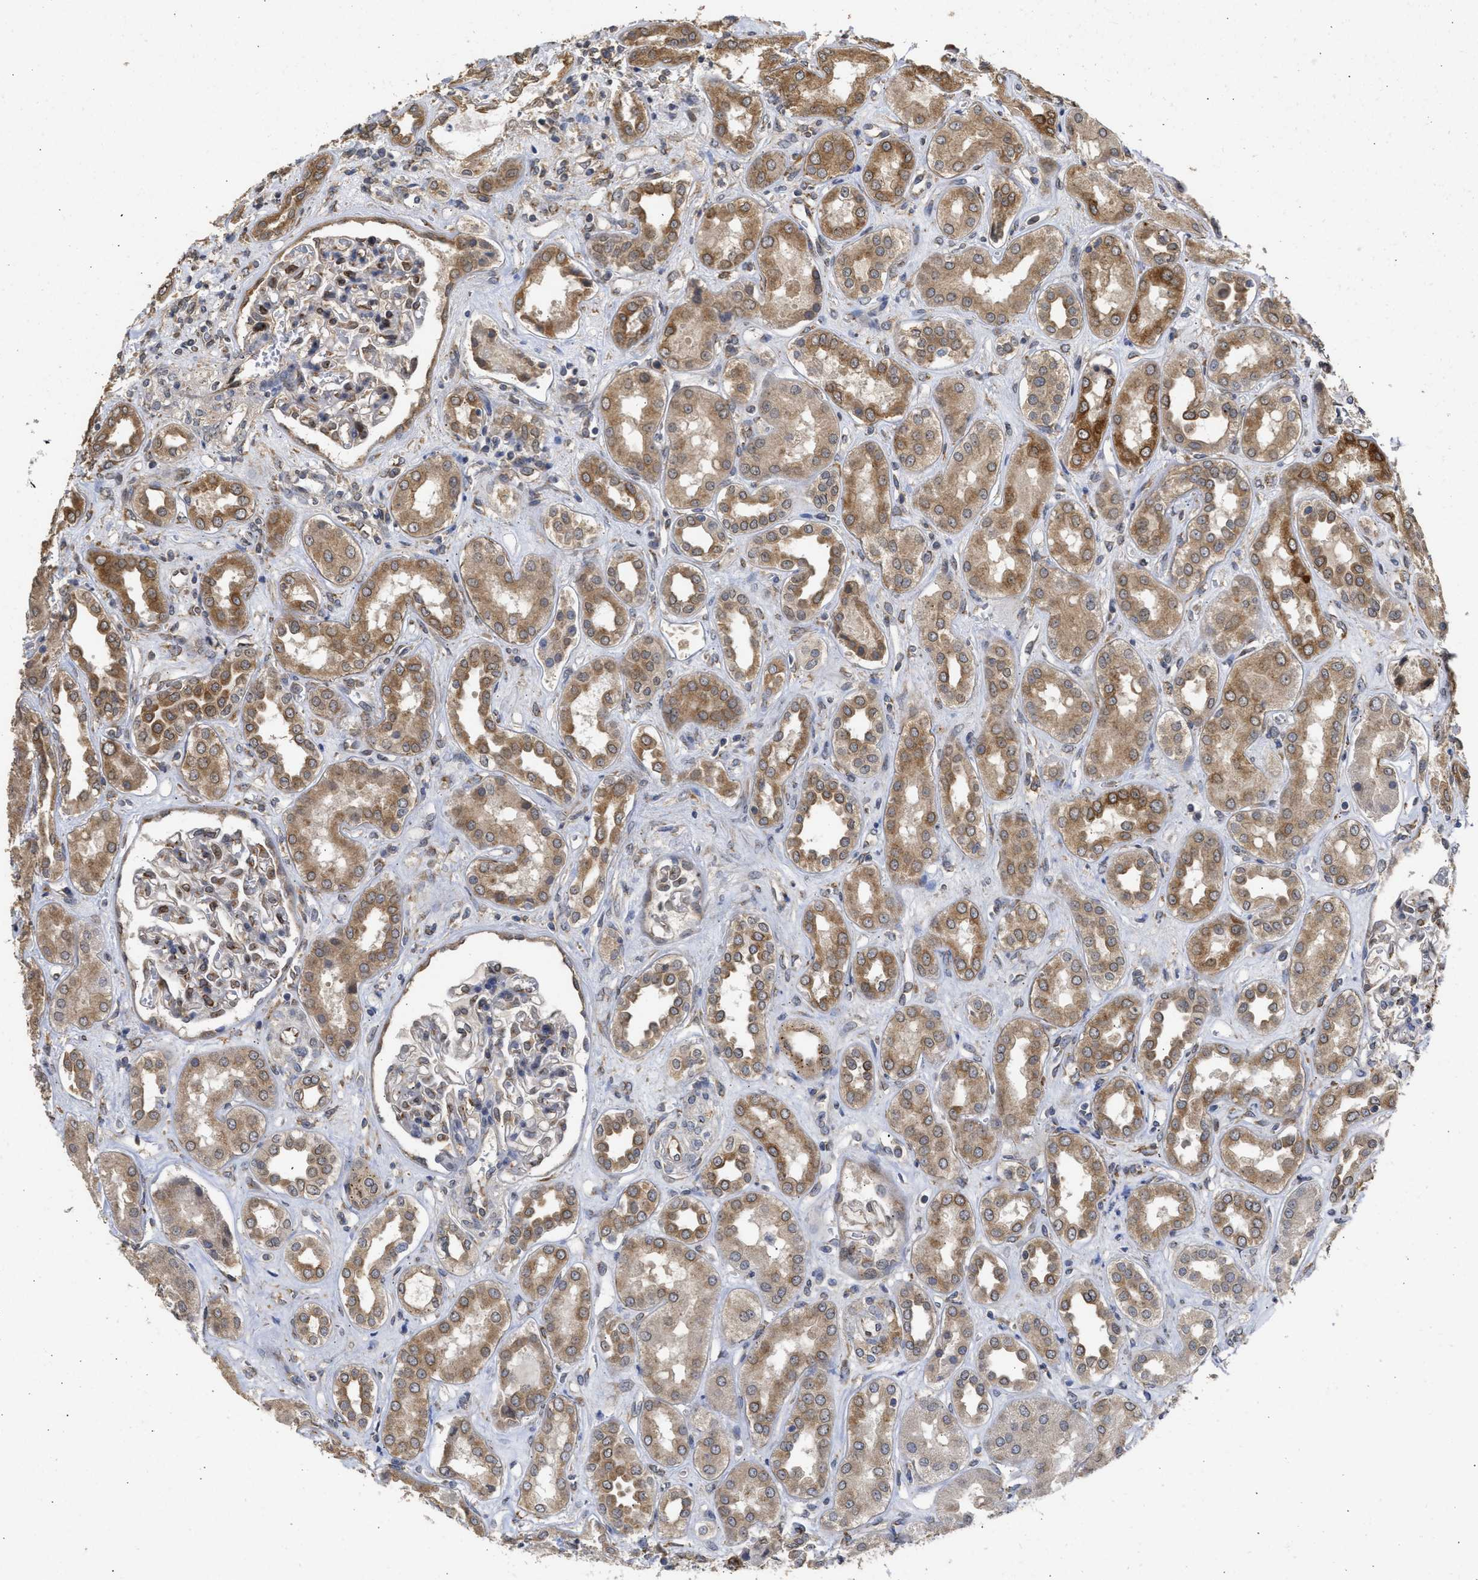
{"staining": {"intensity": "moderate", "quantity": "25%-75%", "location": "cytoplasmic/membranous,nuclear"}, "tissue": "kidney", "cell_type": "Cells in glomeruli", "image_type": "normal", "snomed": [{"axis": "morphology", "description": "Normal tissue, NOS"}, {"axis": "topography", "description": "Kidney"}], "caption": "About 25%-75% of cells in glomeruli in benign human kidney reveal moderate cytoplasmic/membranous,nuclear protein positivity as visualized by brown immunohistochemical staining.", "gene": "DNAJC1", "patient": {"sex": "male", "age": 59}}